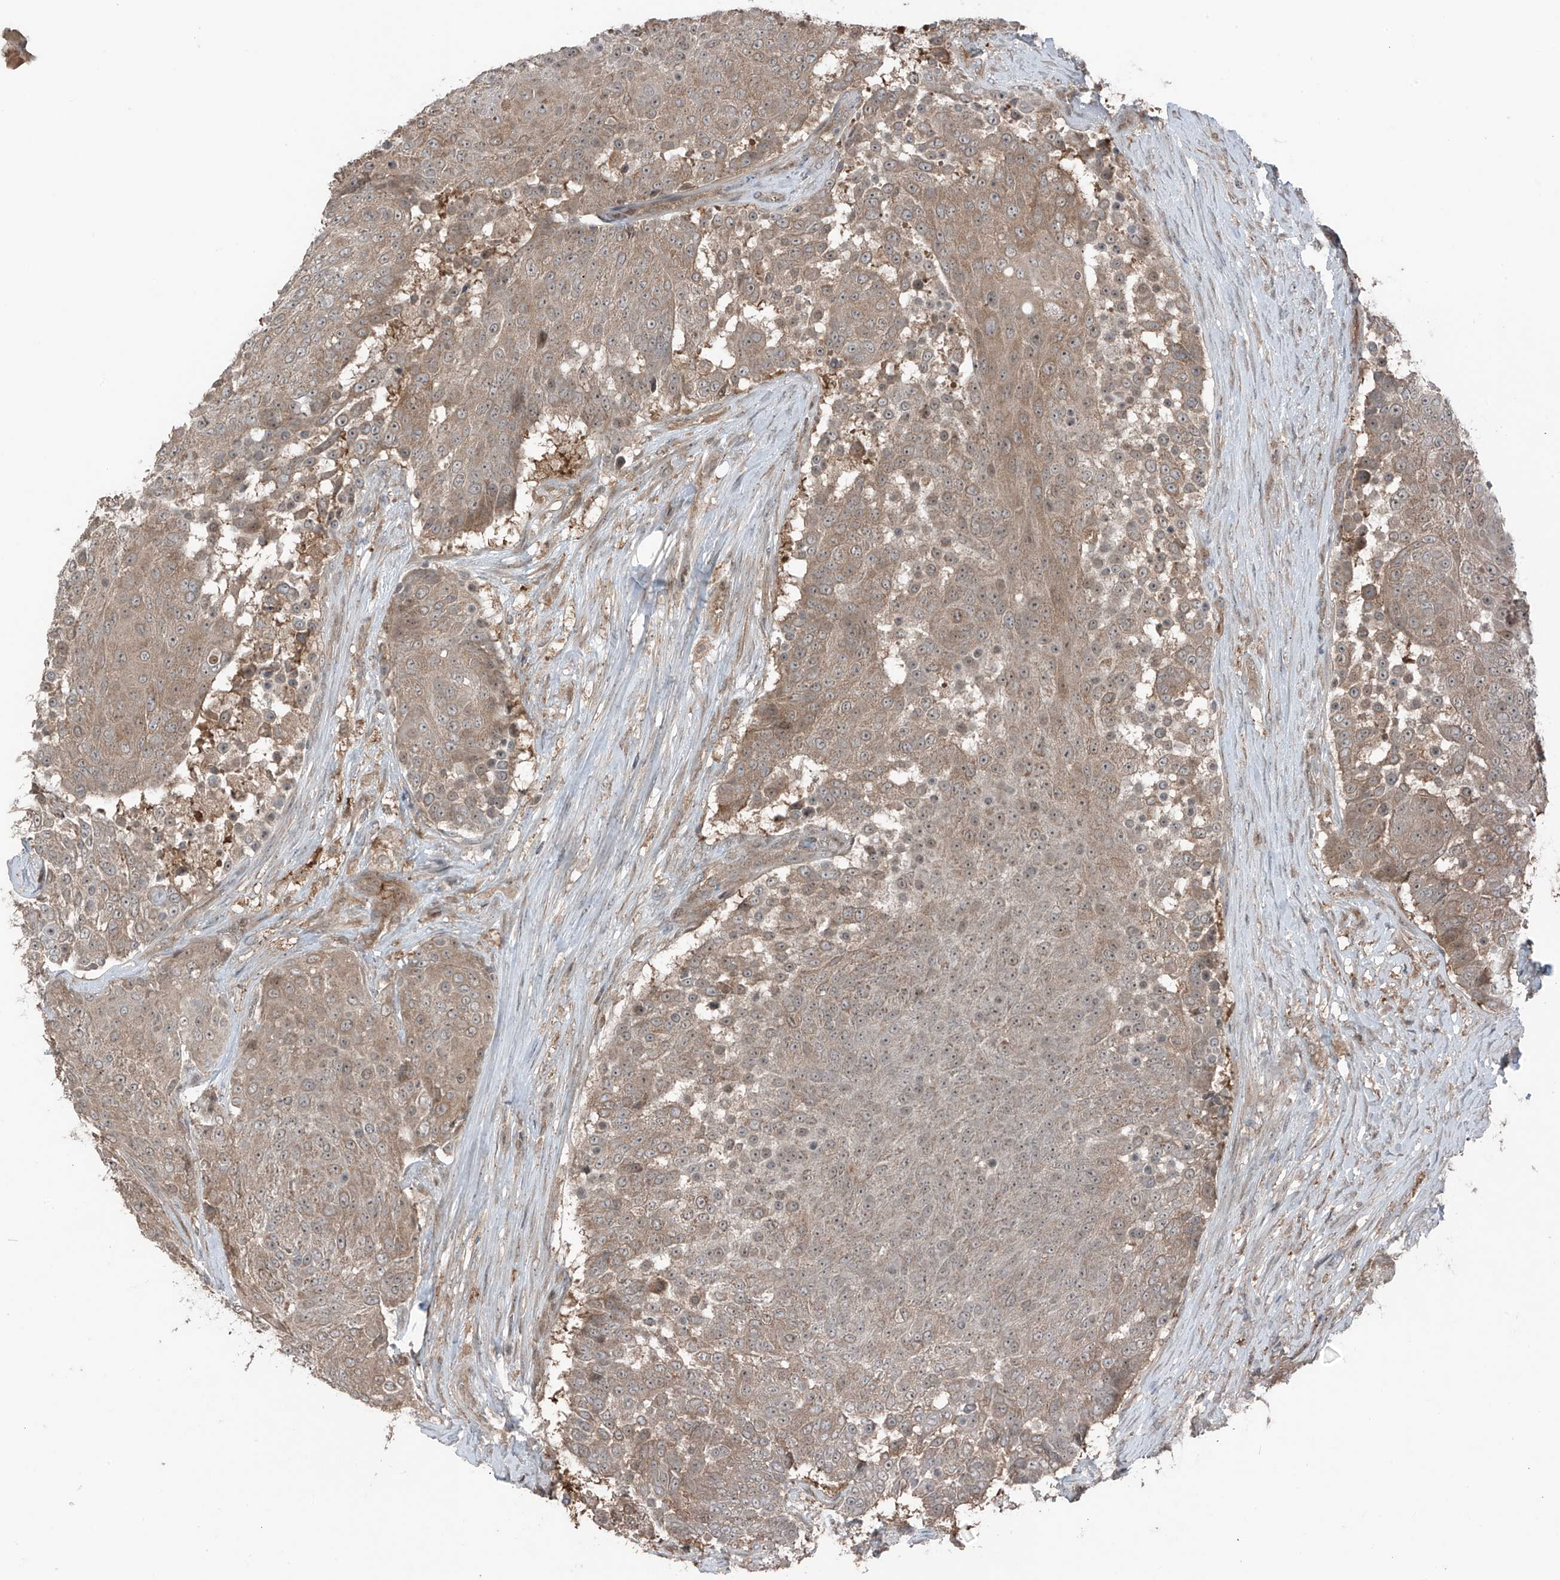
{"staining": {"intensity": "moderate", "quantity": ">75%", "location": "cytoplasmic/membranous,nuclear"}, "tissue": "urothelial cancer", "cell_type": "Tumor cells", "image_type": "cancer", "snomed": [{"axis": "morphology", "description": "Urothelial carcinoma, High grade"}, {"axis": "topography", "description": "Urinary bladder"}], "caption": "A high-resolution histopathology image shows immunohistochemistry staining of high-grade urothelial carcinoma, which reveals moderate cytoplasmic/membranous and nuclear expression in about >75% of tumor cells. Nuclei are stained in blue.", "gene": "TXNDC9", "patient": {"sex": "female", "age": 63}}